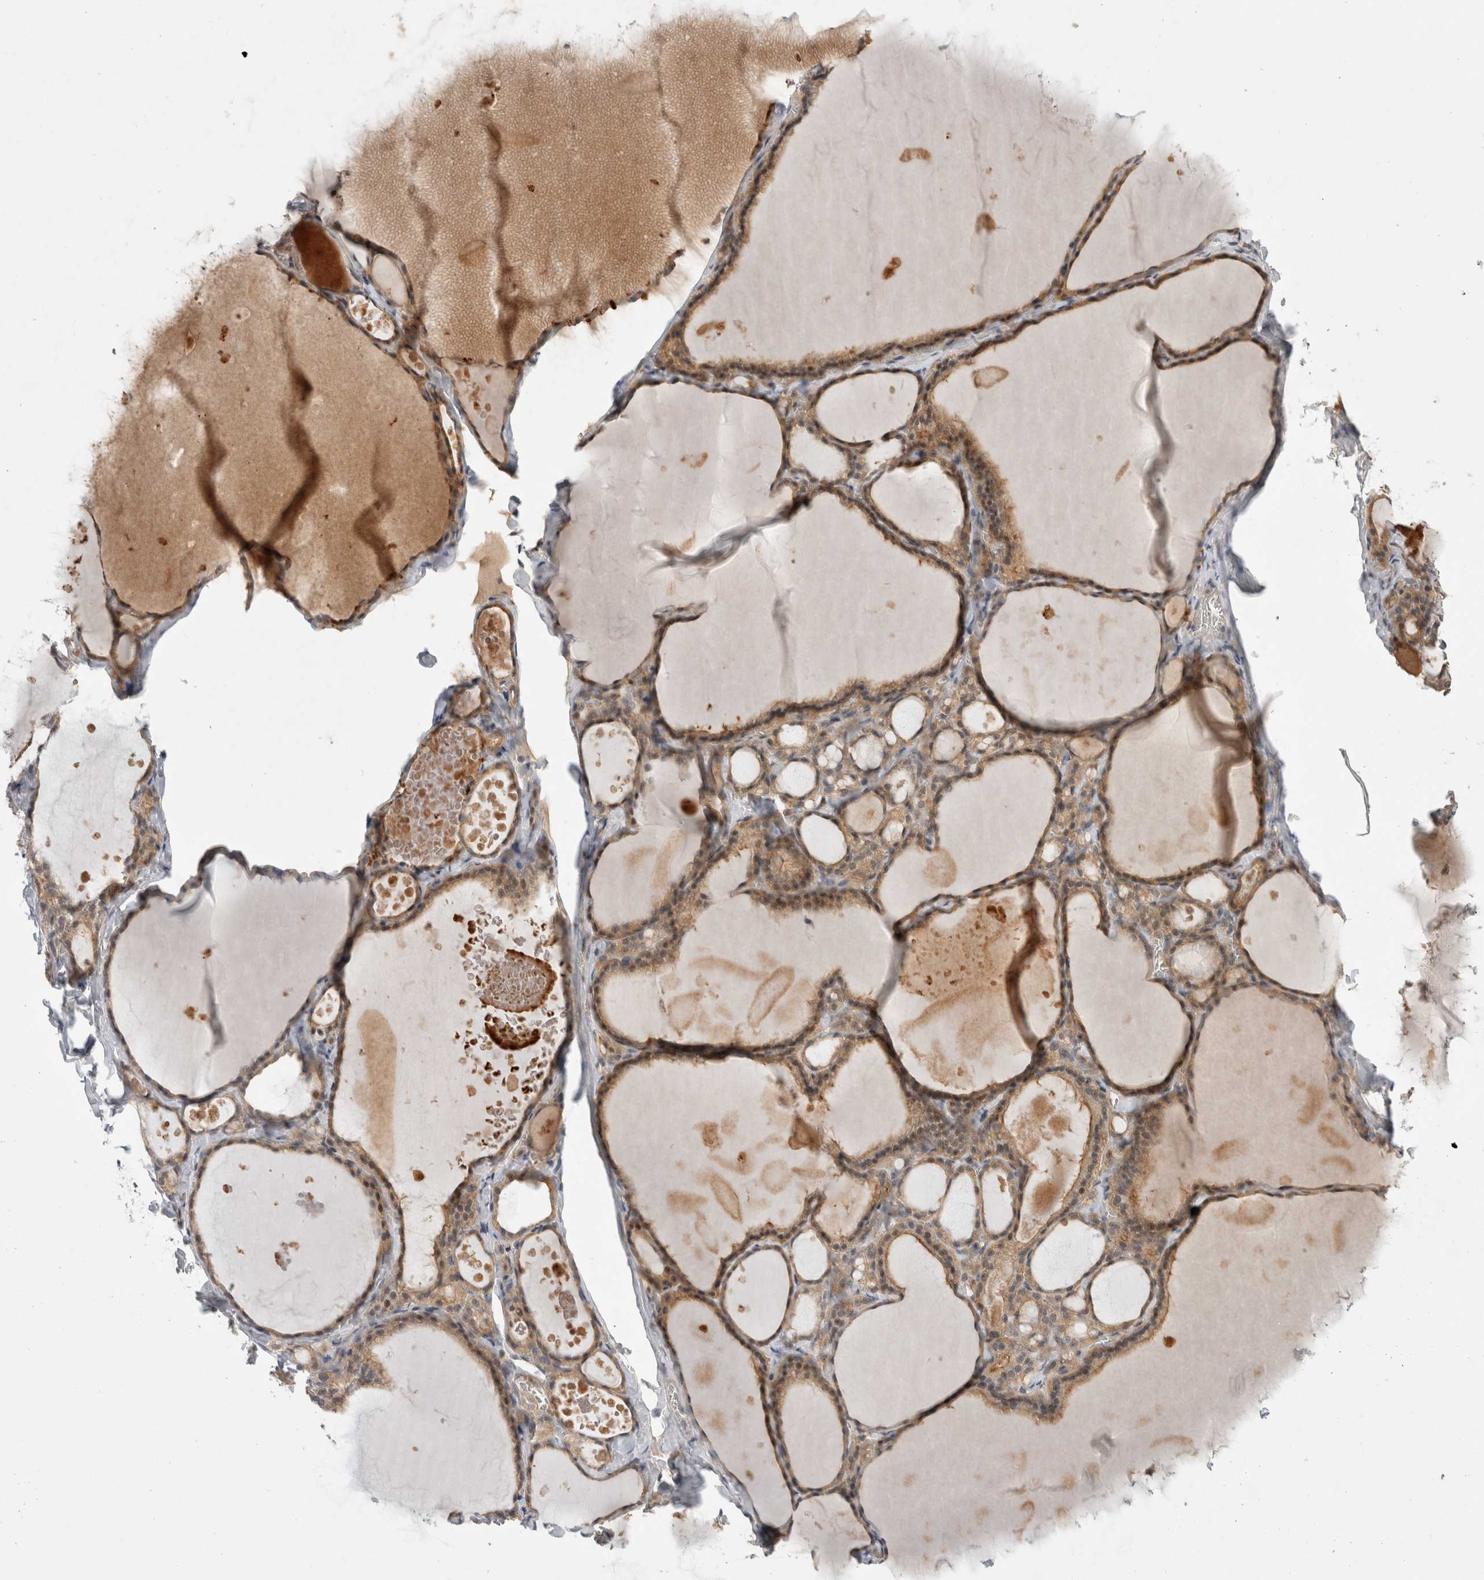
{"staining": {"intensity": "moderate", "quantity": ">75%", "location": "cytoplasmic/membranous"}, "tissue": "thyroid gland", "cell_type": "Glandular cells", "image_type": "normal", "snomed": [{"axis": "morphology", "description": "Normal tissue, NOS"}, {"axis": "topography", "description": "Thyroid gland"}], "caption": "The image shows a brown stain indicating the presence of a protein in the cytoplasmic/membranous of glandular cells in thyroid gland.", "gene": "CERS3", "patient": {"sex": "male", "age": 56}}